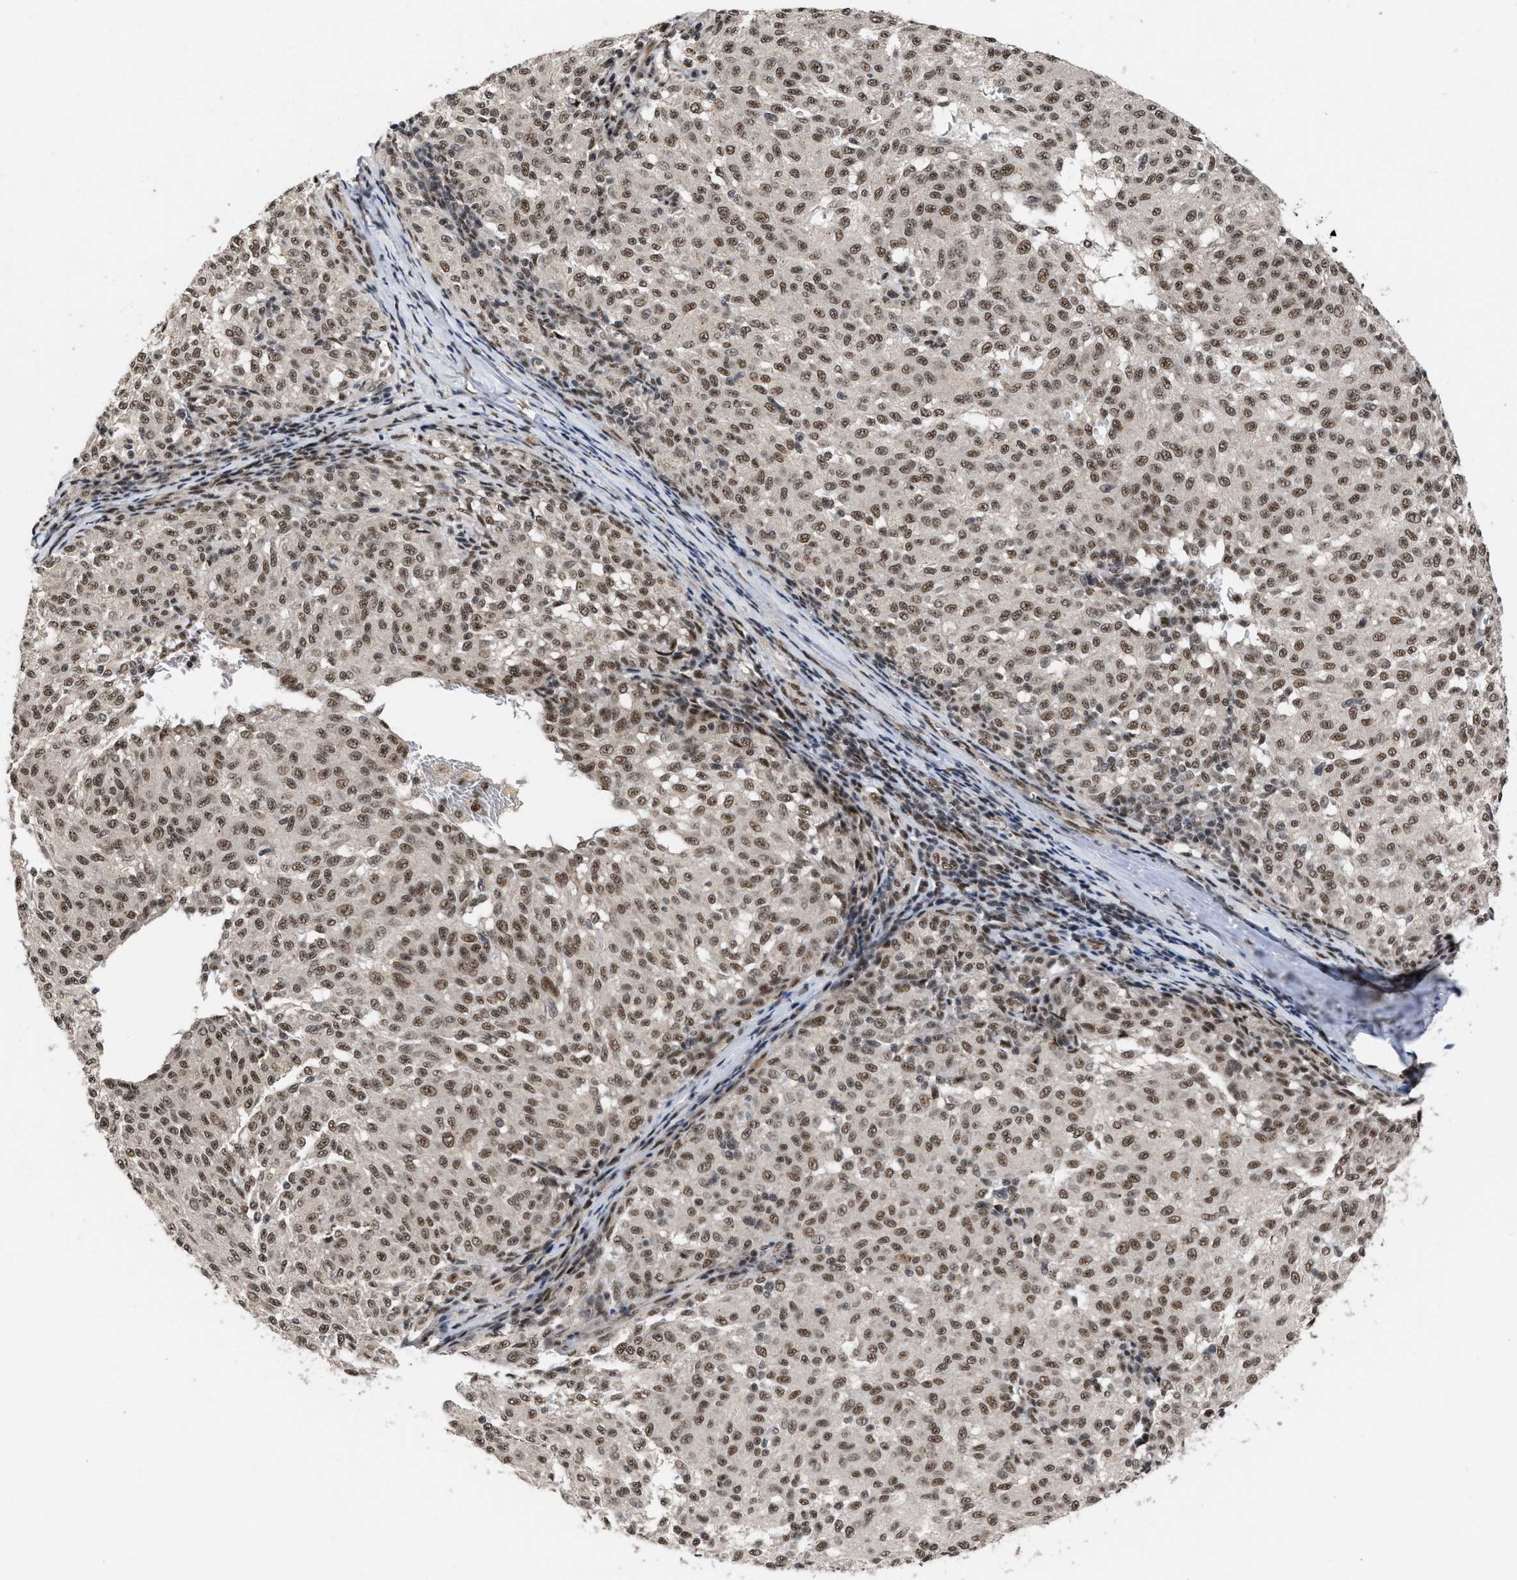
{"staining": {"intensity": "moderate", "quantity": ">75%", "location": "nuclear"}, "tissue": "melanoma", "cell_type": "Tumor cells", "image_type": "cancer", "snomed": [{"axis": "morphology", "description": "Malignant melanoma, NOS"}, {"axis": "topography", "description": "Skin"}], "caption": "Immunohistochemical staining of human melanoma demonstrates moderate nuclear protein staining in approximately >75% of tumor cells.", "gene": "EIF4A3", "patient": {"sex": "female", "age": 72}}